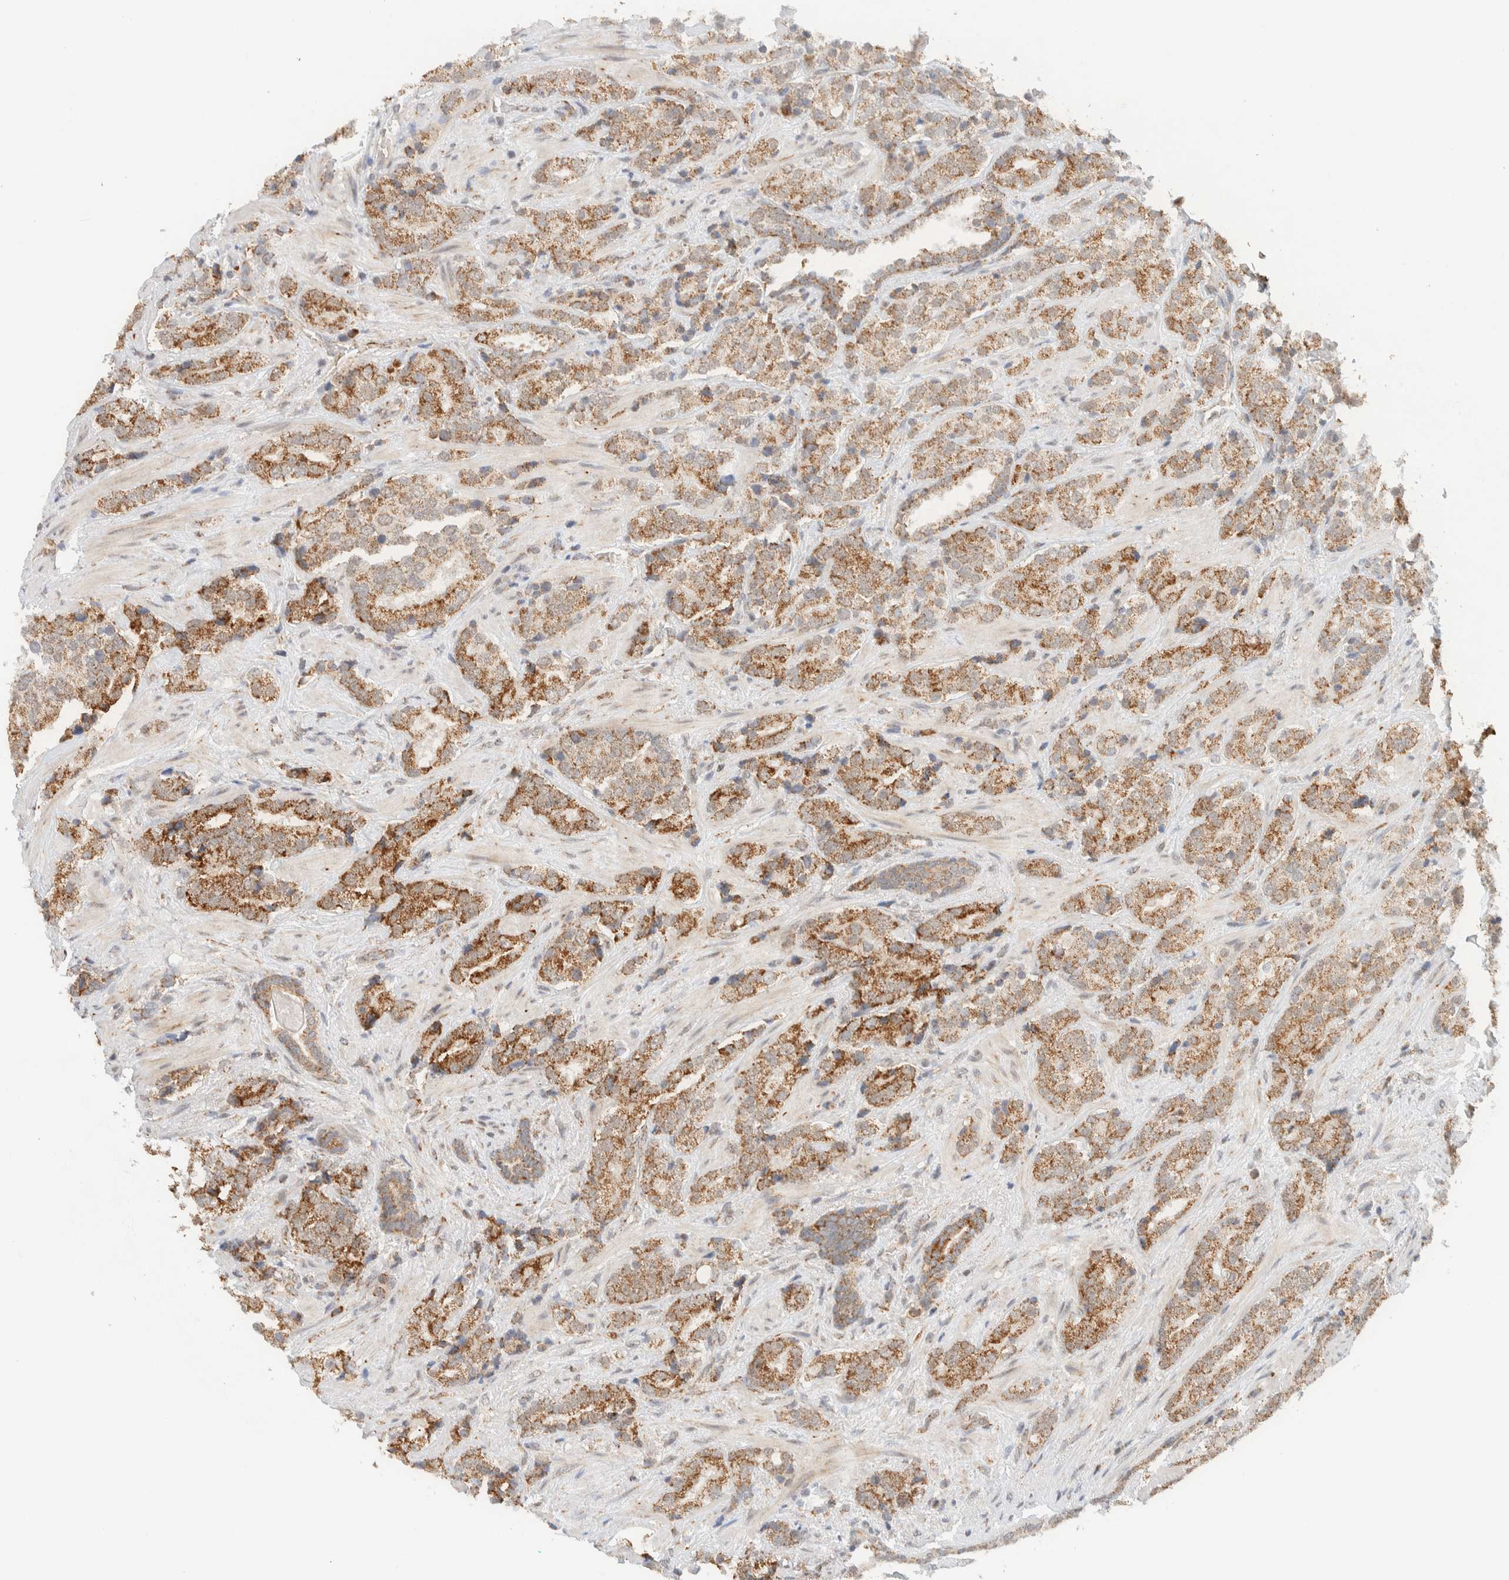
{"staining": {"intensity": "moderate", "quantity": ">75%", "location": "cytoplasmic/membranous"}, "tissue": "prostate cancer", "cell_type": "Tumor cells", "image_type": "cancer", "snomed": [{"axis": "morphology", "description": "Adenocarcinoma, High grade"}, {"axis": "topography", "description": "Prostate"}], "caption": "Immunohistochemical staining of adenocarcinoma (high-grade) (prostate) displays medium levels of moderate cytoplasmic/membranous protein expression in approximately >75% of tumor cells.", "gene": "MRPL41", "patient": {"sex": "male", "age": 71}}